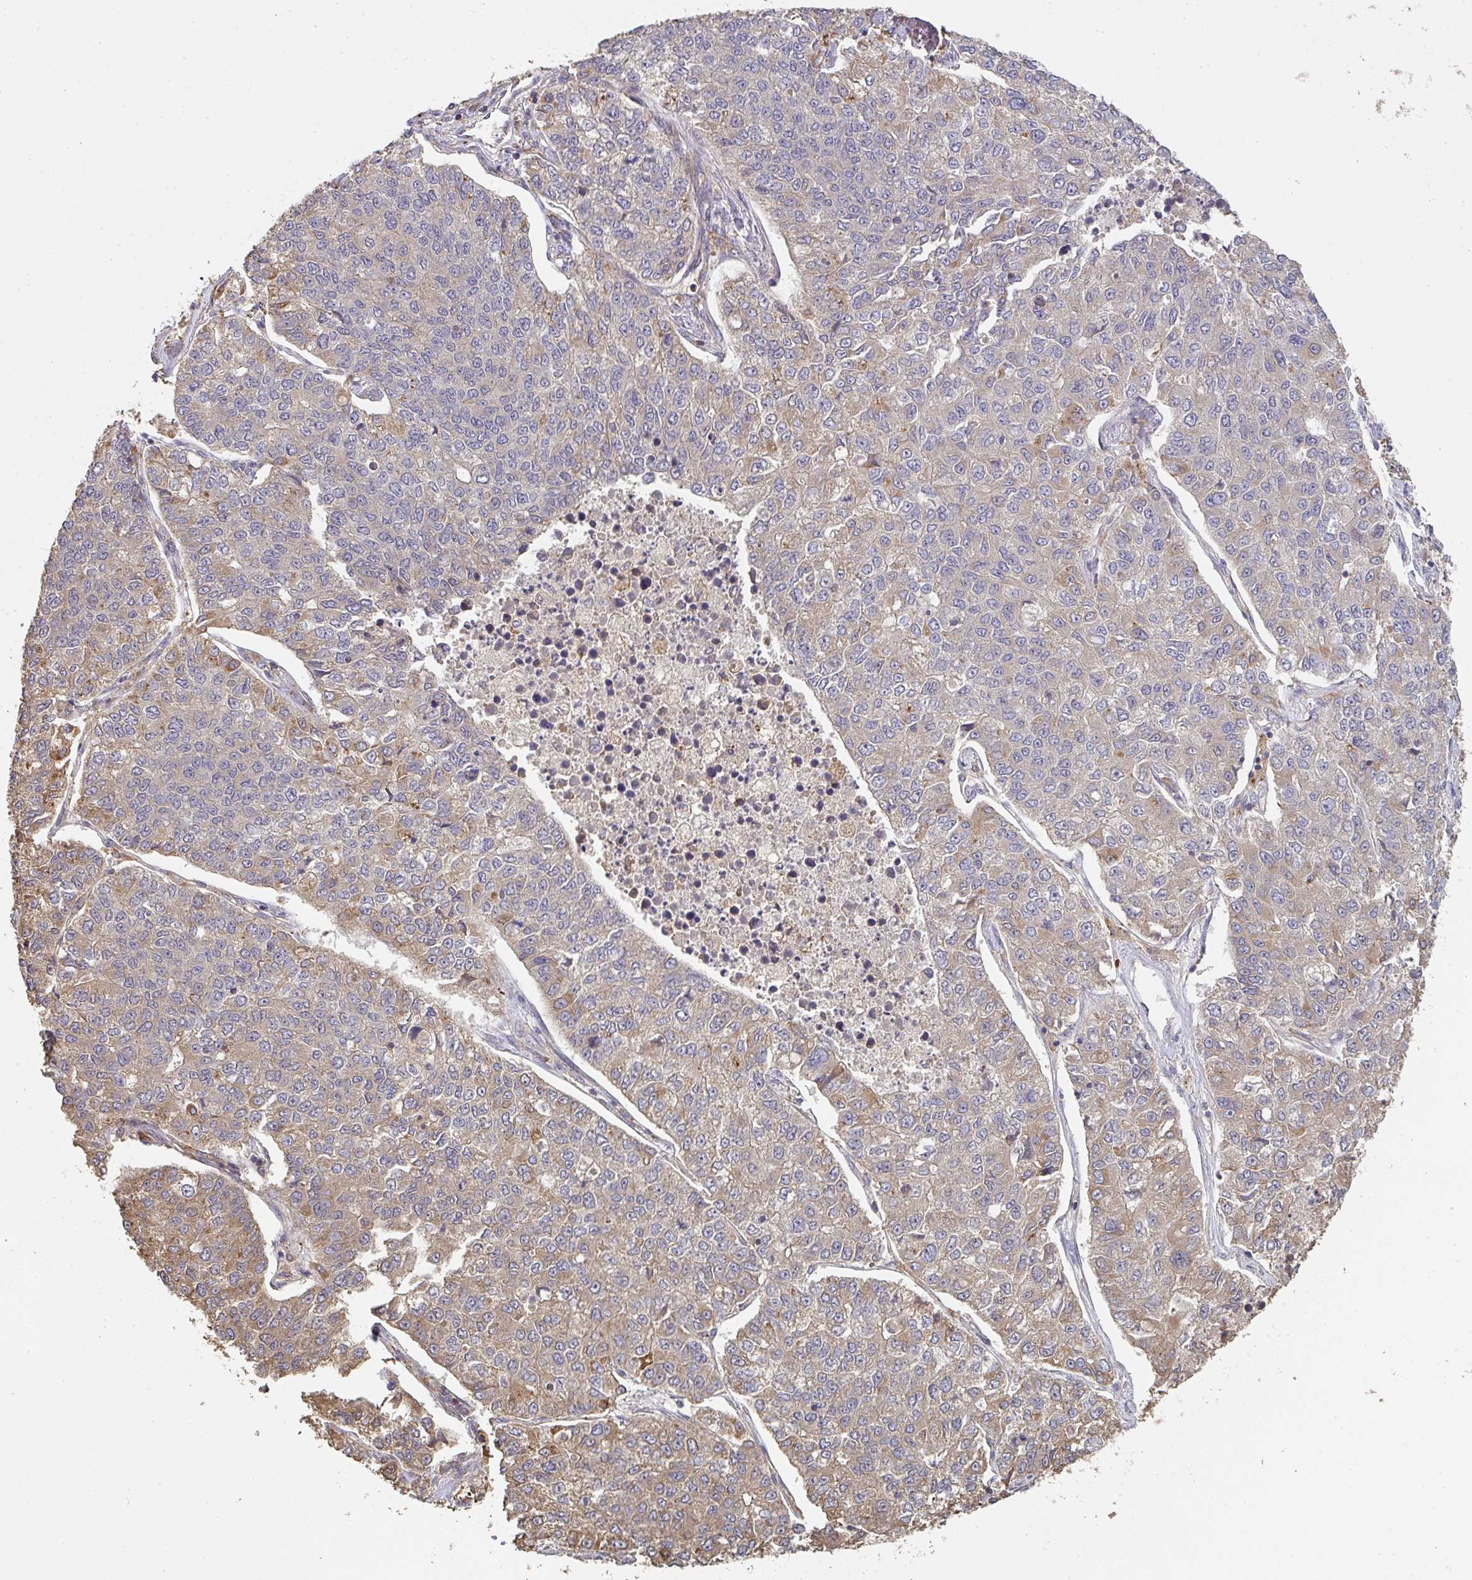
{"staining": {"intensity": "moderate", "quantity": "25%-75%", "location": "cytoplasmic/membranous"}, "tissue": "lung cancer", "cell_type": "Tumor cells", "image_type": "cancer", "snomed": [{"axis": "morphology", "description": "Adenocarcinoma, NOS"}, {"axis": "topography", "description": "Lung"}], "caption": "Immunohistochemistry (IHC) photomicrograph of lung adenocarcinoma stained for a protein (brown), which reveals medium levels of moderate cytoplasmic/membranous expression in about 25%-75% of tumor cells.", "gene": "POLG", "patient": {"sex": "male", "age": 49}}